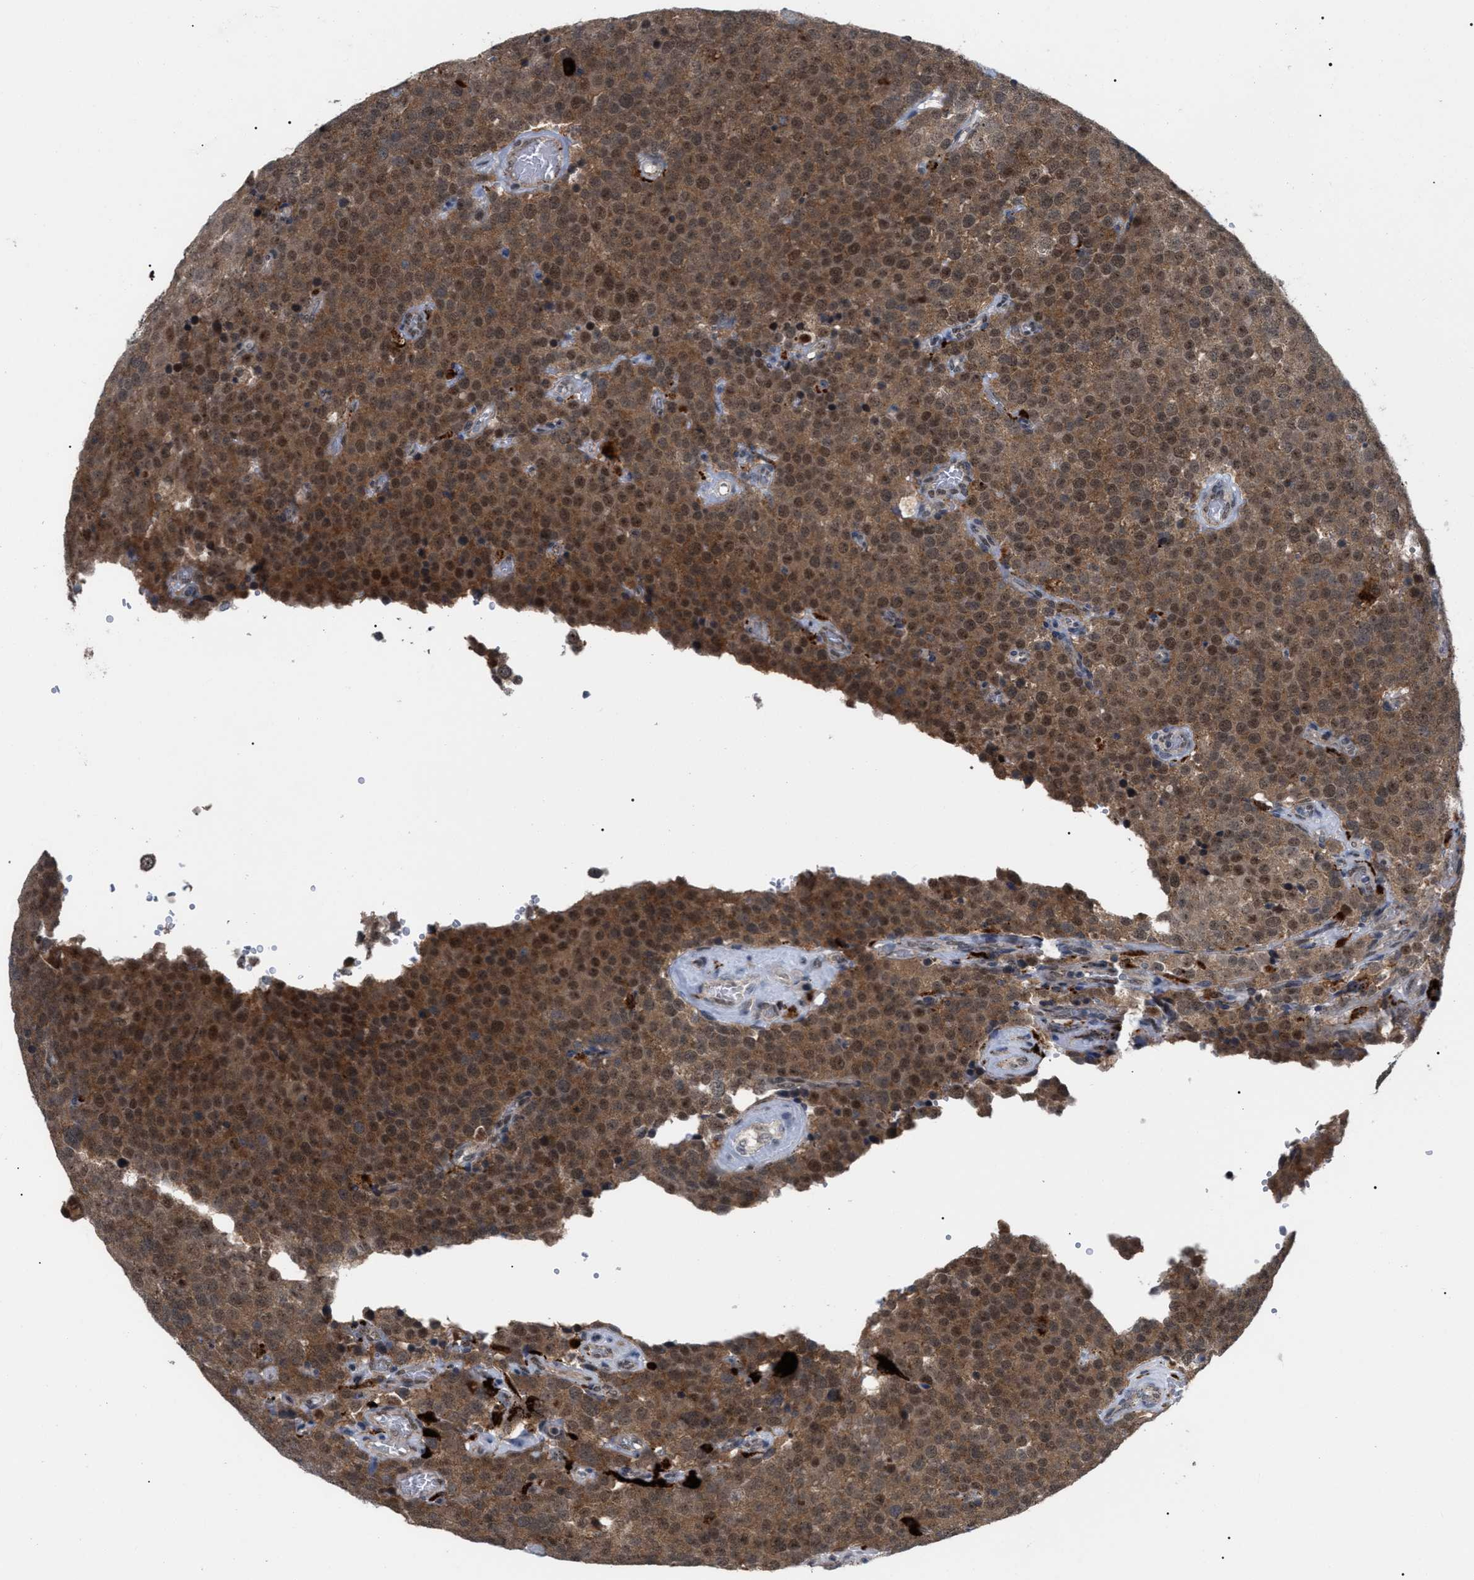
{"staining": {"intensity": "strong", "quantity": ">75%", "location": "cytoplasmic/membranous,nuclear"}, "tissue": "testis cancer", "cell_type": "Tumor cells", "image_type": "cancer", "snomed": [{"axis": "morphology", "description": "Normal tissue, NOS"}, {"axis": "morphology", "description": "Seminoma, NOS"}, {"axis": "topography", "description": "Testis"}], "caption": "This photomicrograph exhibits IHC staining of testis cancer (seminoma), with high strong cytoplasmic/membranous and nuclear expression in approximately >75% of tumor cells.", "gene": "UPF1", "patient": {"sex": "male", "age": 71}}